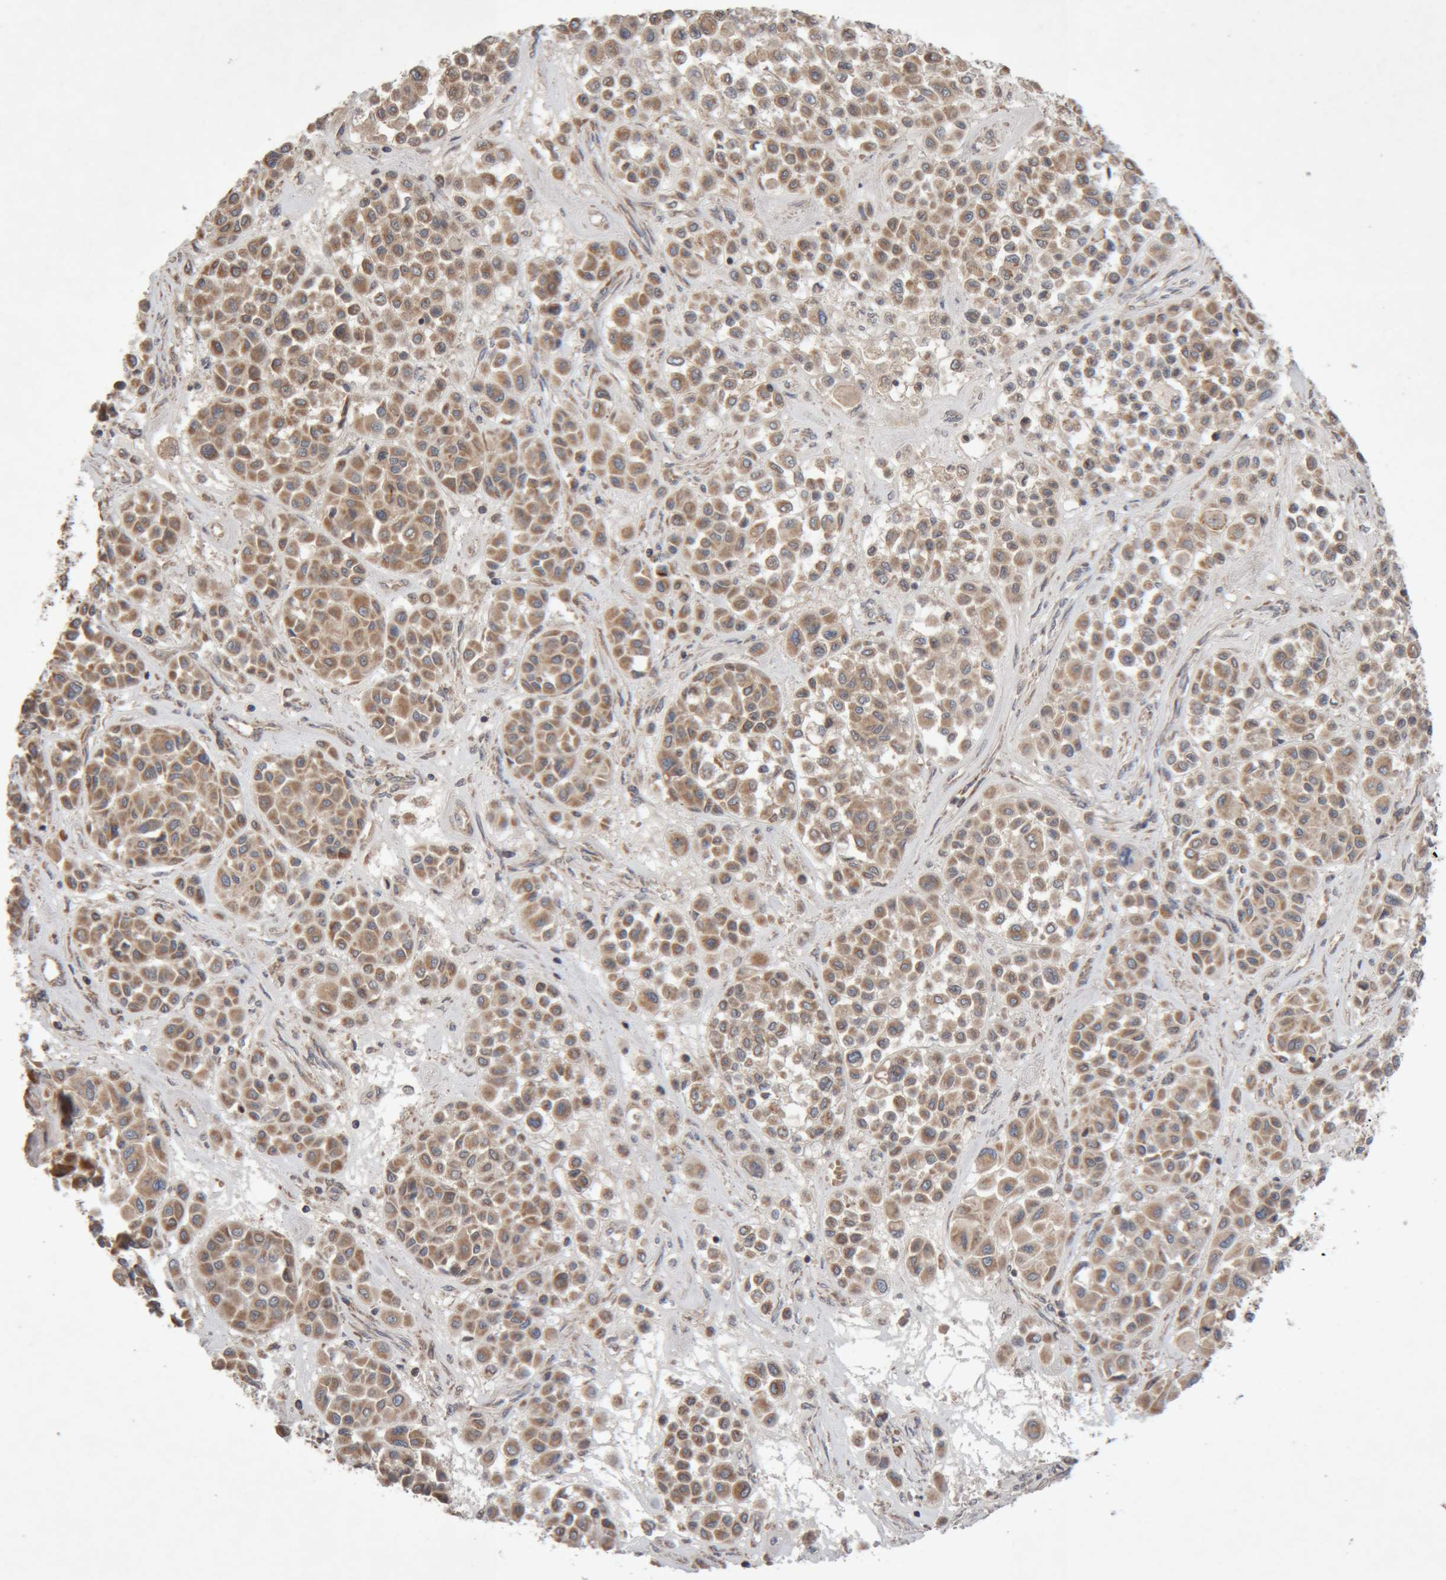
{"staining": {"intensity": "moderate", "quantity": ">75%", "location": "cytoplasmic/membranous"}, "tissue": "melanoma", "cell_type": "Tumor cells", "image_type": "cancer", "snomed": [{"axis": "morphology", "description": "Malignant melanoma, Metastatic site"}, {"axis": "topography", "description": "Soft tissue"}], "caption": "There is medium levels of moderate cytoplasmic/membranous staining in tumor cells of melanoma, as demonstrated by immunohistochemical staining (brown color).", "gene": "KIF21B", "patient": {"sex": "male", "age": 41}}